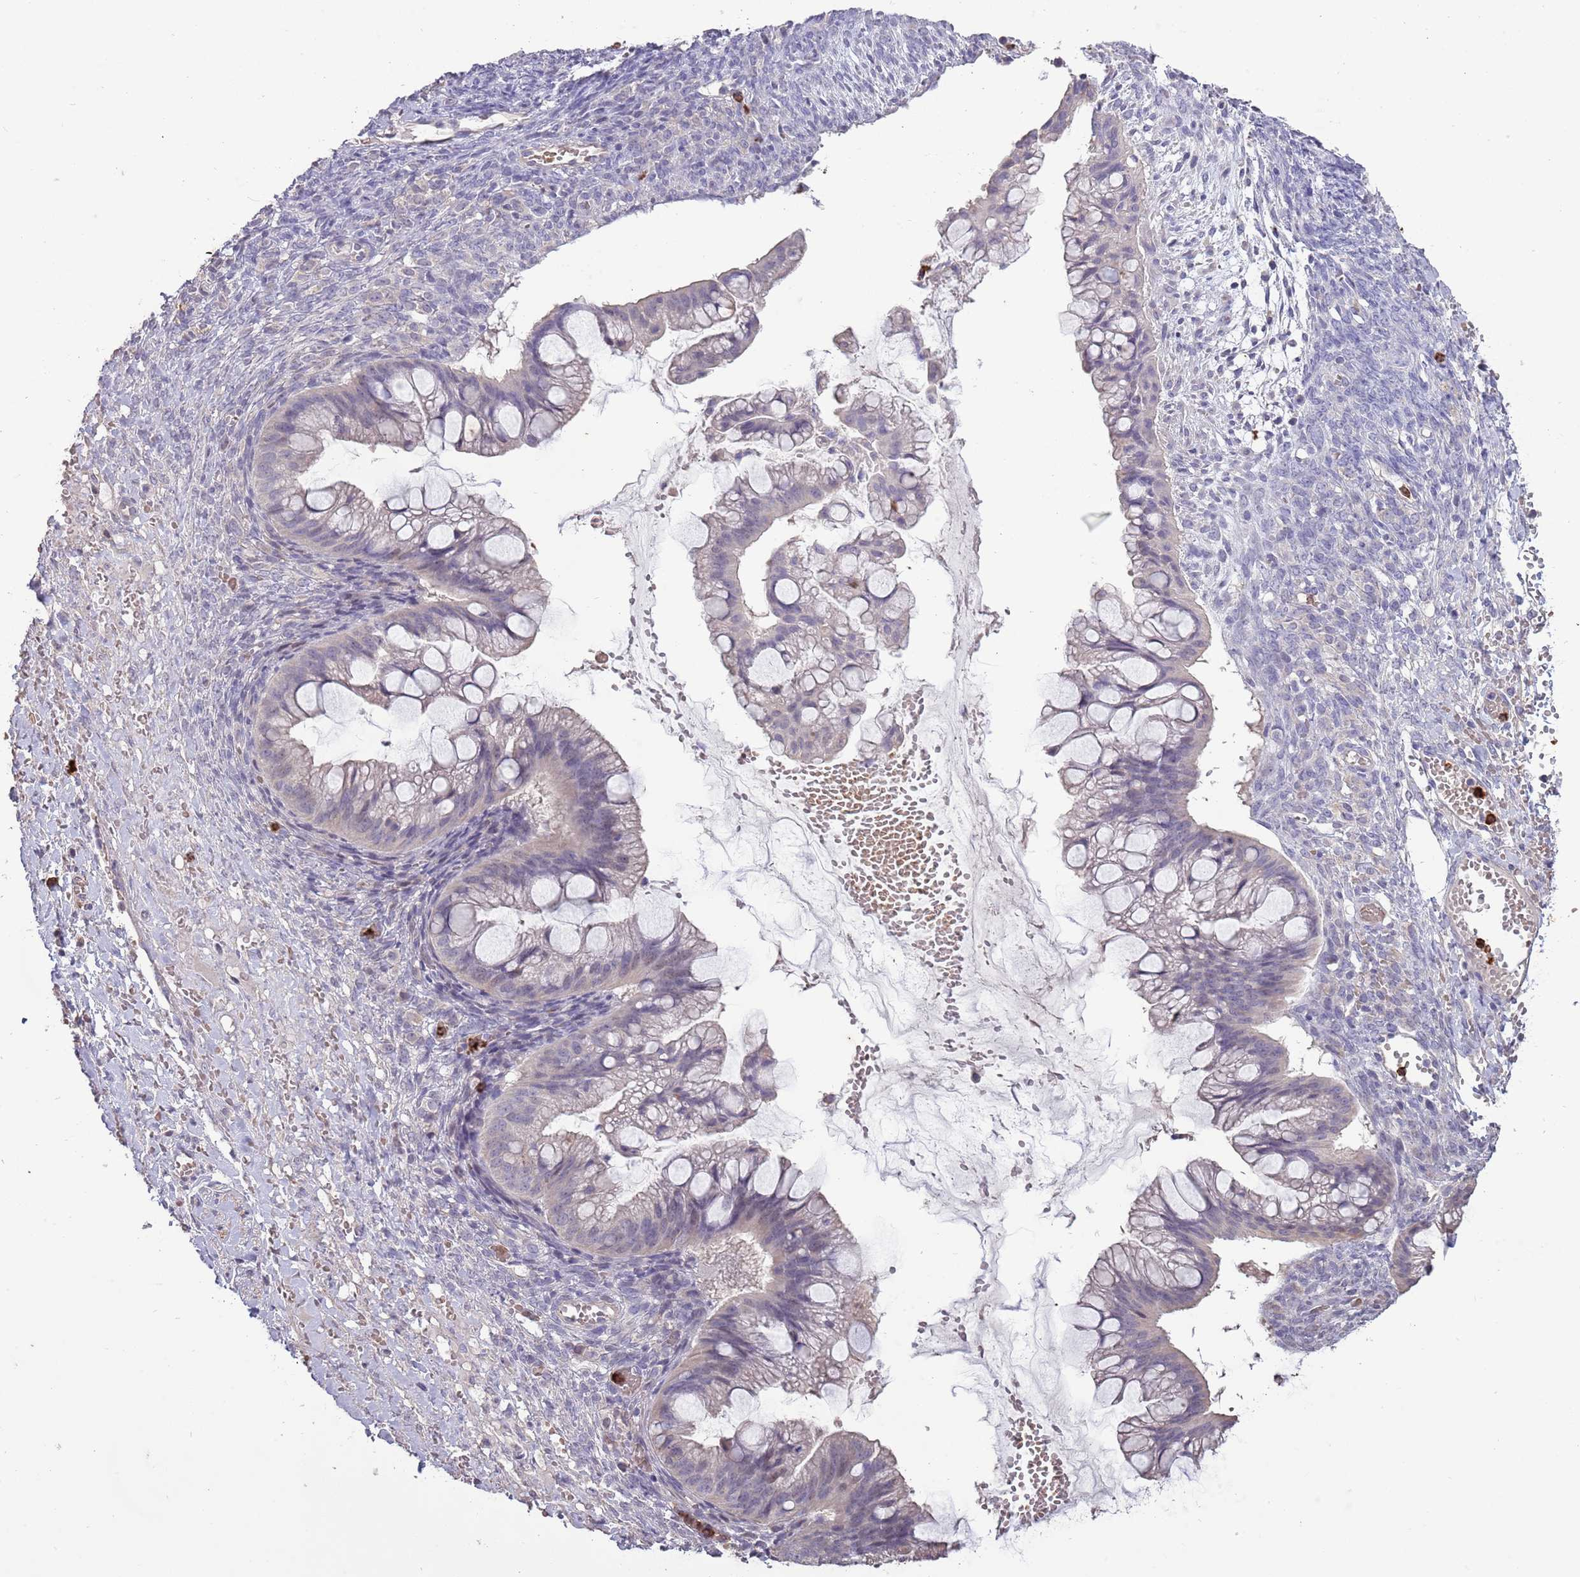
{"staining": {"intensity": "negative", "quantity": "none", "location": "none"}, "tissue": "ovarian cancer", "cell_type": "Tumor cells", "image_type": "cancer", "snomed": [{"axis": "morphology", "description": "Cystadenocarcinoma, mucinous, NOS"}, {"axis": "topography", "description": "Ovary"}], "caption": "Micrograph shows no significant protein expression in tumor cells of ovarian cancer.", "gene": "P2RY13", "patient": {"sex": "female", "age": 73}}